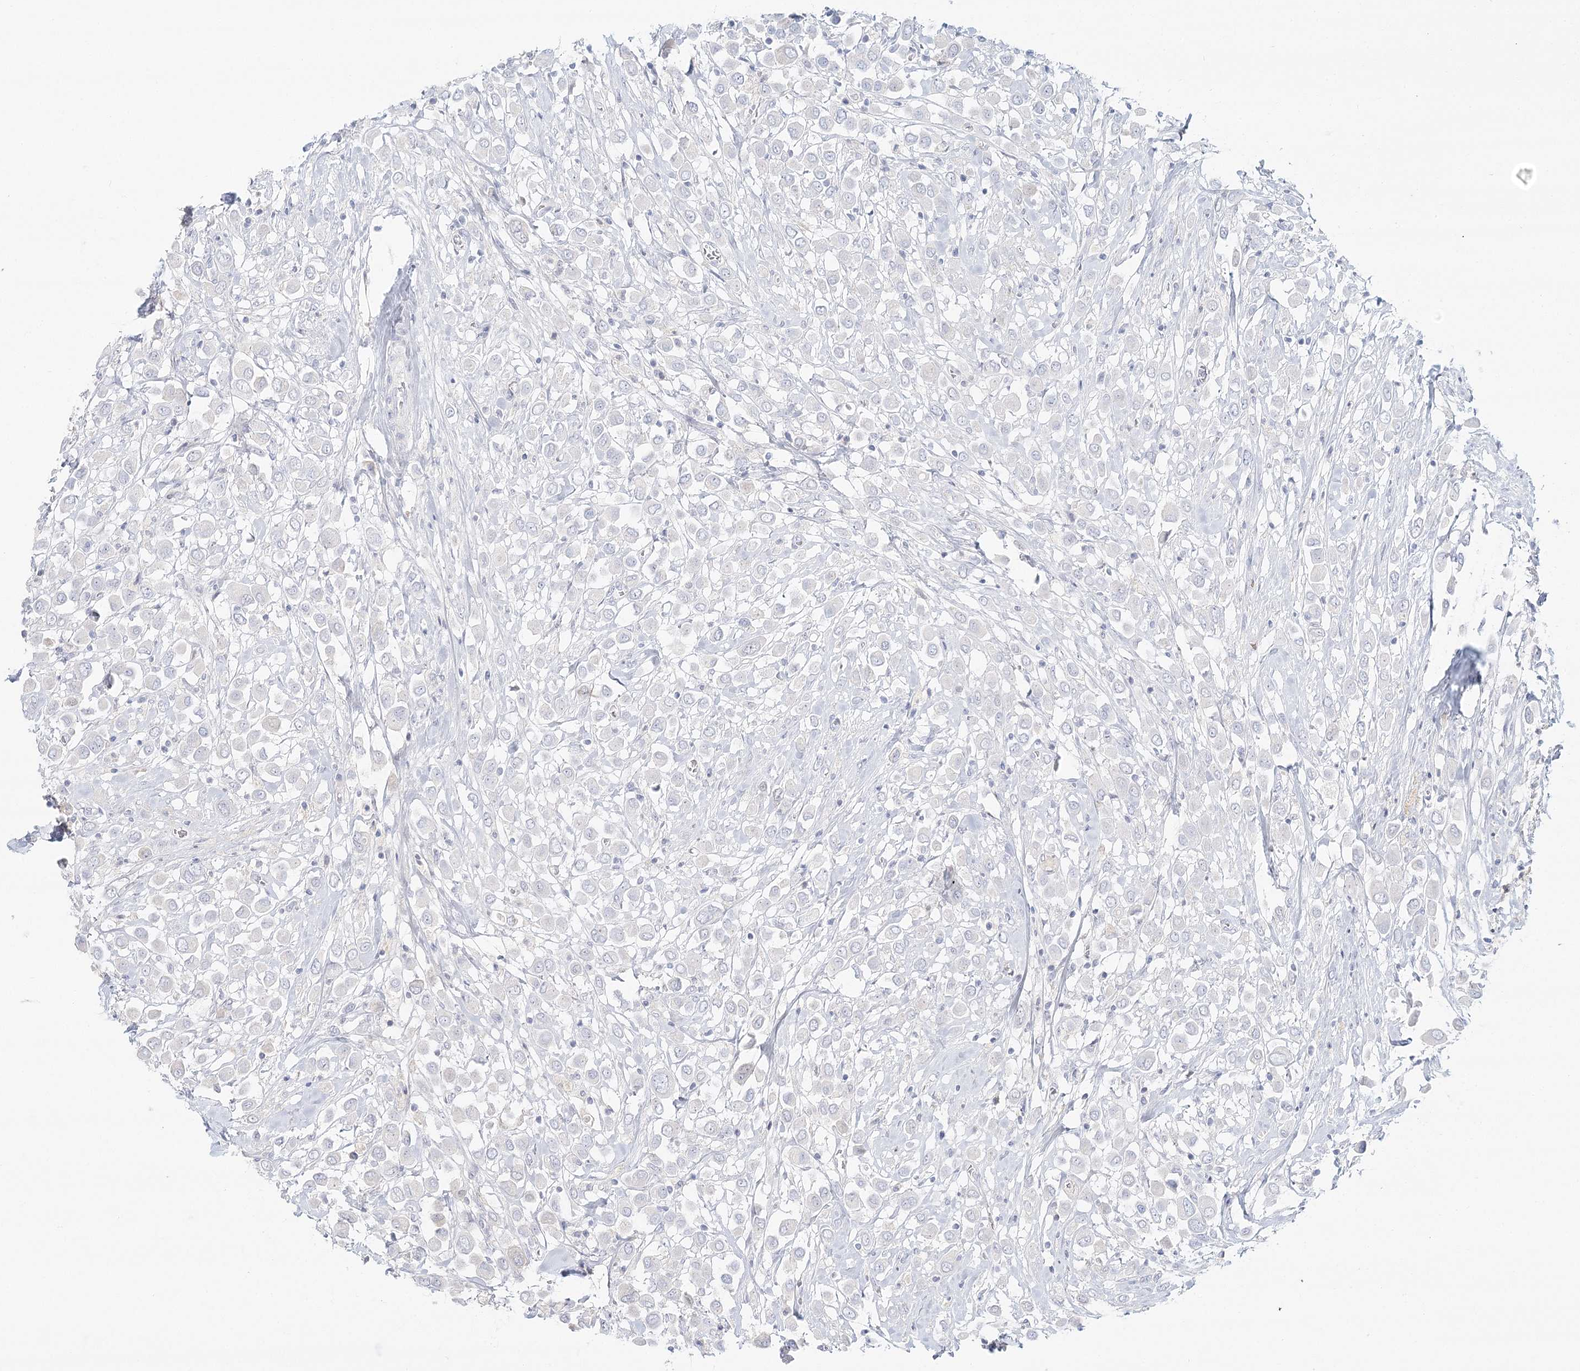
{"staining": {"intensity": "negative", "quantity": "none", "location": "none"}, "tissue": "breast cancer", "cell_type": "Tumor cells", "image_type": "cancer", "snomed": [{"axis": "morphology", "description": "Duct carcinoma"}, {"axis": "topography", "description": "Breast"}], "caption": "Immunohistochemical staining of breast cancer (intraductal carcinoma) exhibits no significant staining in tumor cells.", "gene": "DMGDH", "patient": {"sex": "female", "age": 61}}